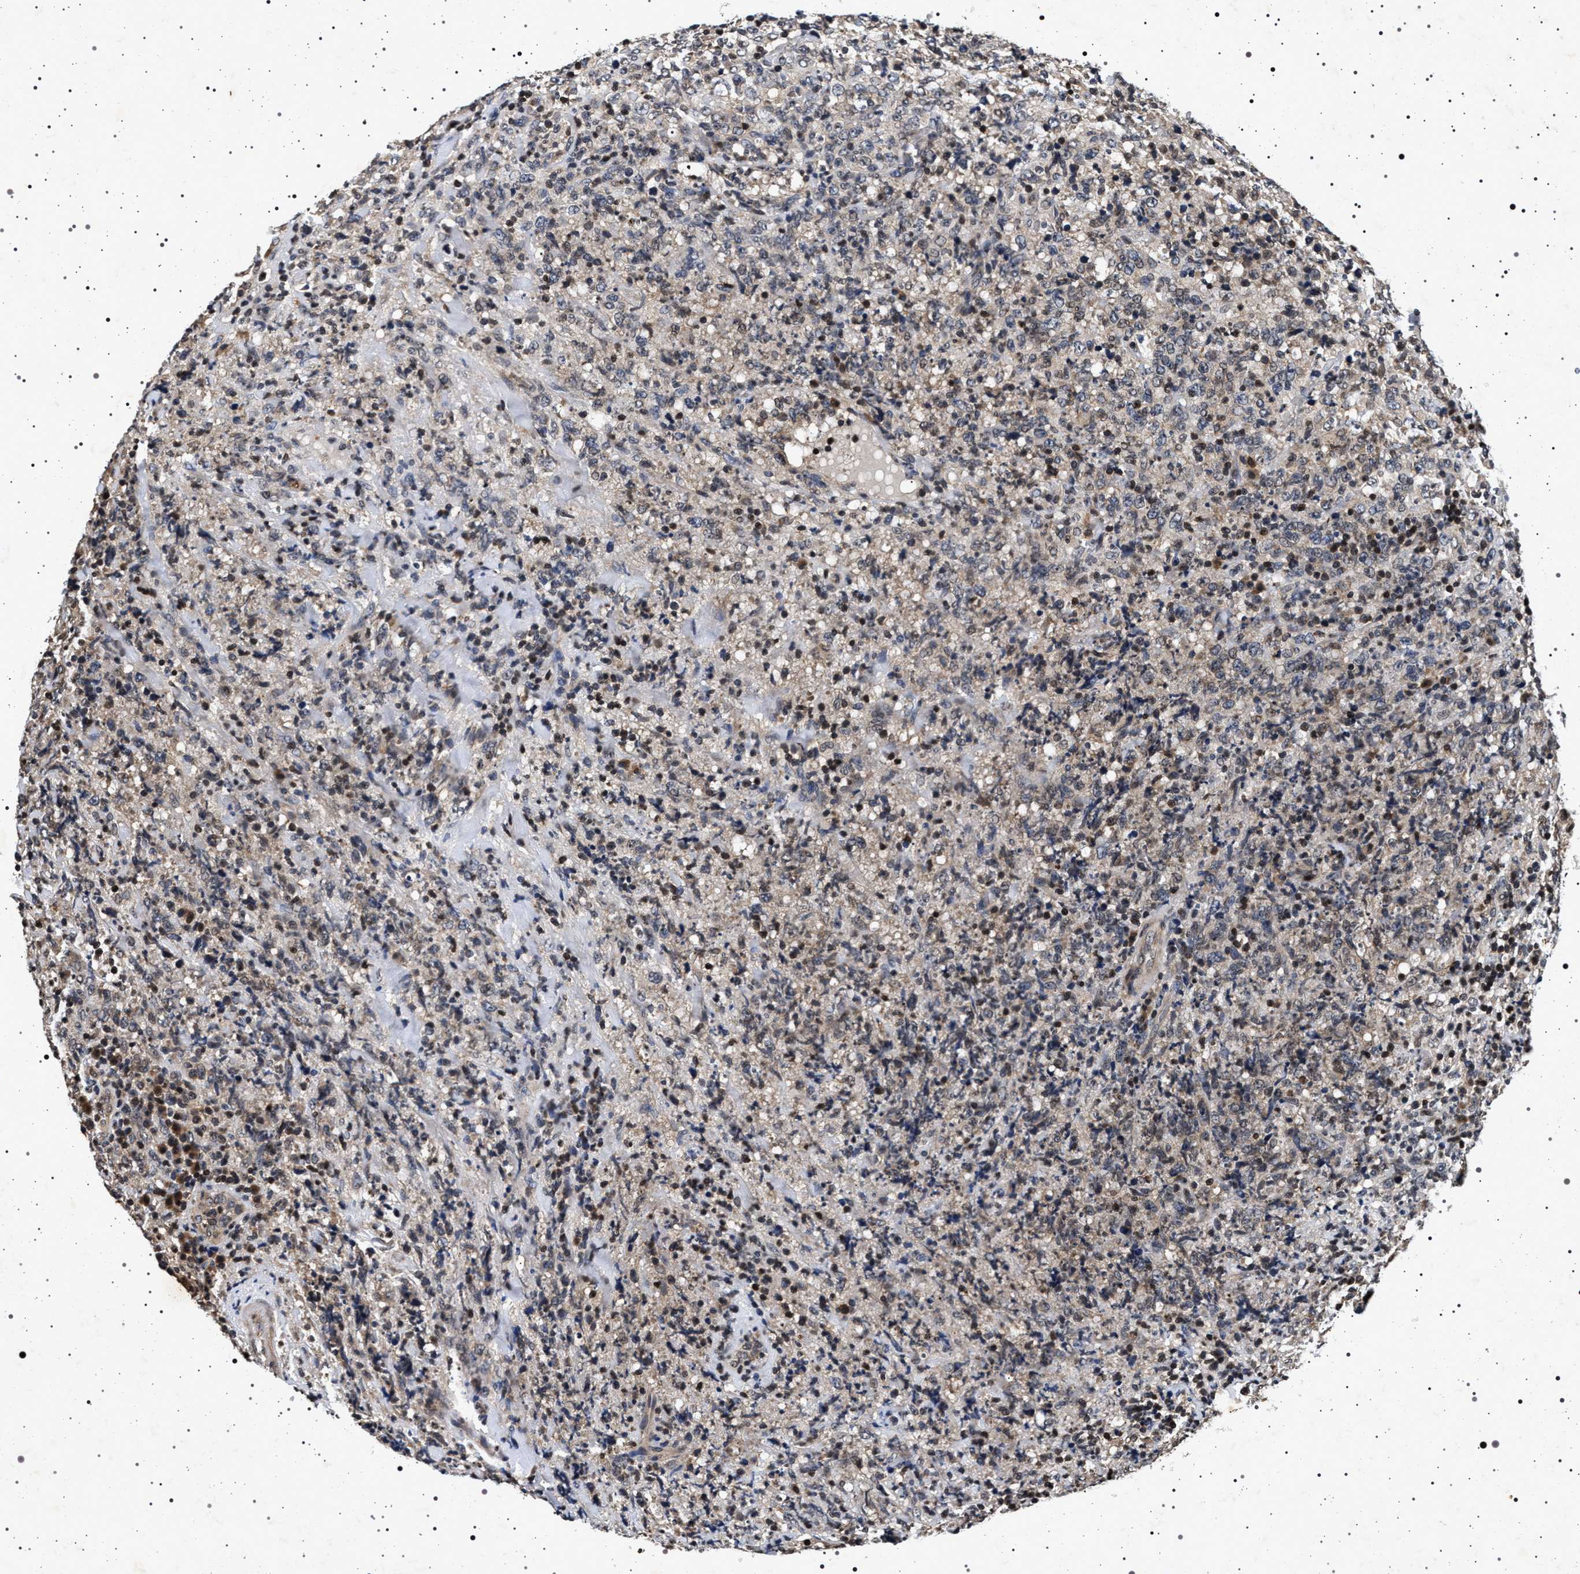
{"staining": {"intensity": "weak", "quantity": "25%-75%", "location": "cytoplasmic/membranous"}, "tissue": "lymphoma", "cell_type": "Tumor cells", "image_type": "cancer", "snomed": [{"axis": "morphology", "description": "Malignant lymphoma, non-Hodgkin's type, High grade"}, {"axis": "topography", "description": "Tonsil"}], "caption": "This micrograph exhibits immunohistochemistry (IHC) staining of human lymphoma, with low weak cytoplasmic/membranous positivity in approximately 25%-75% of tumor cells.", "gene": "CDKN1B", "patient": {"sex": "female", "age": 36}}